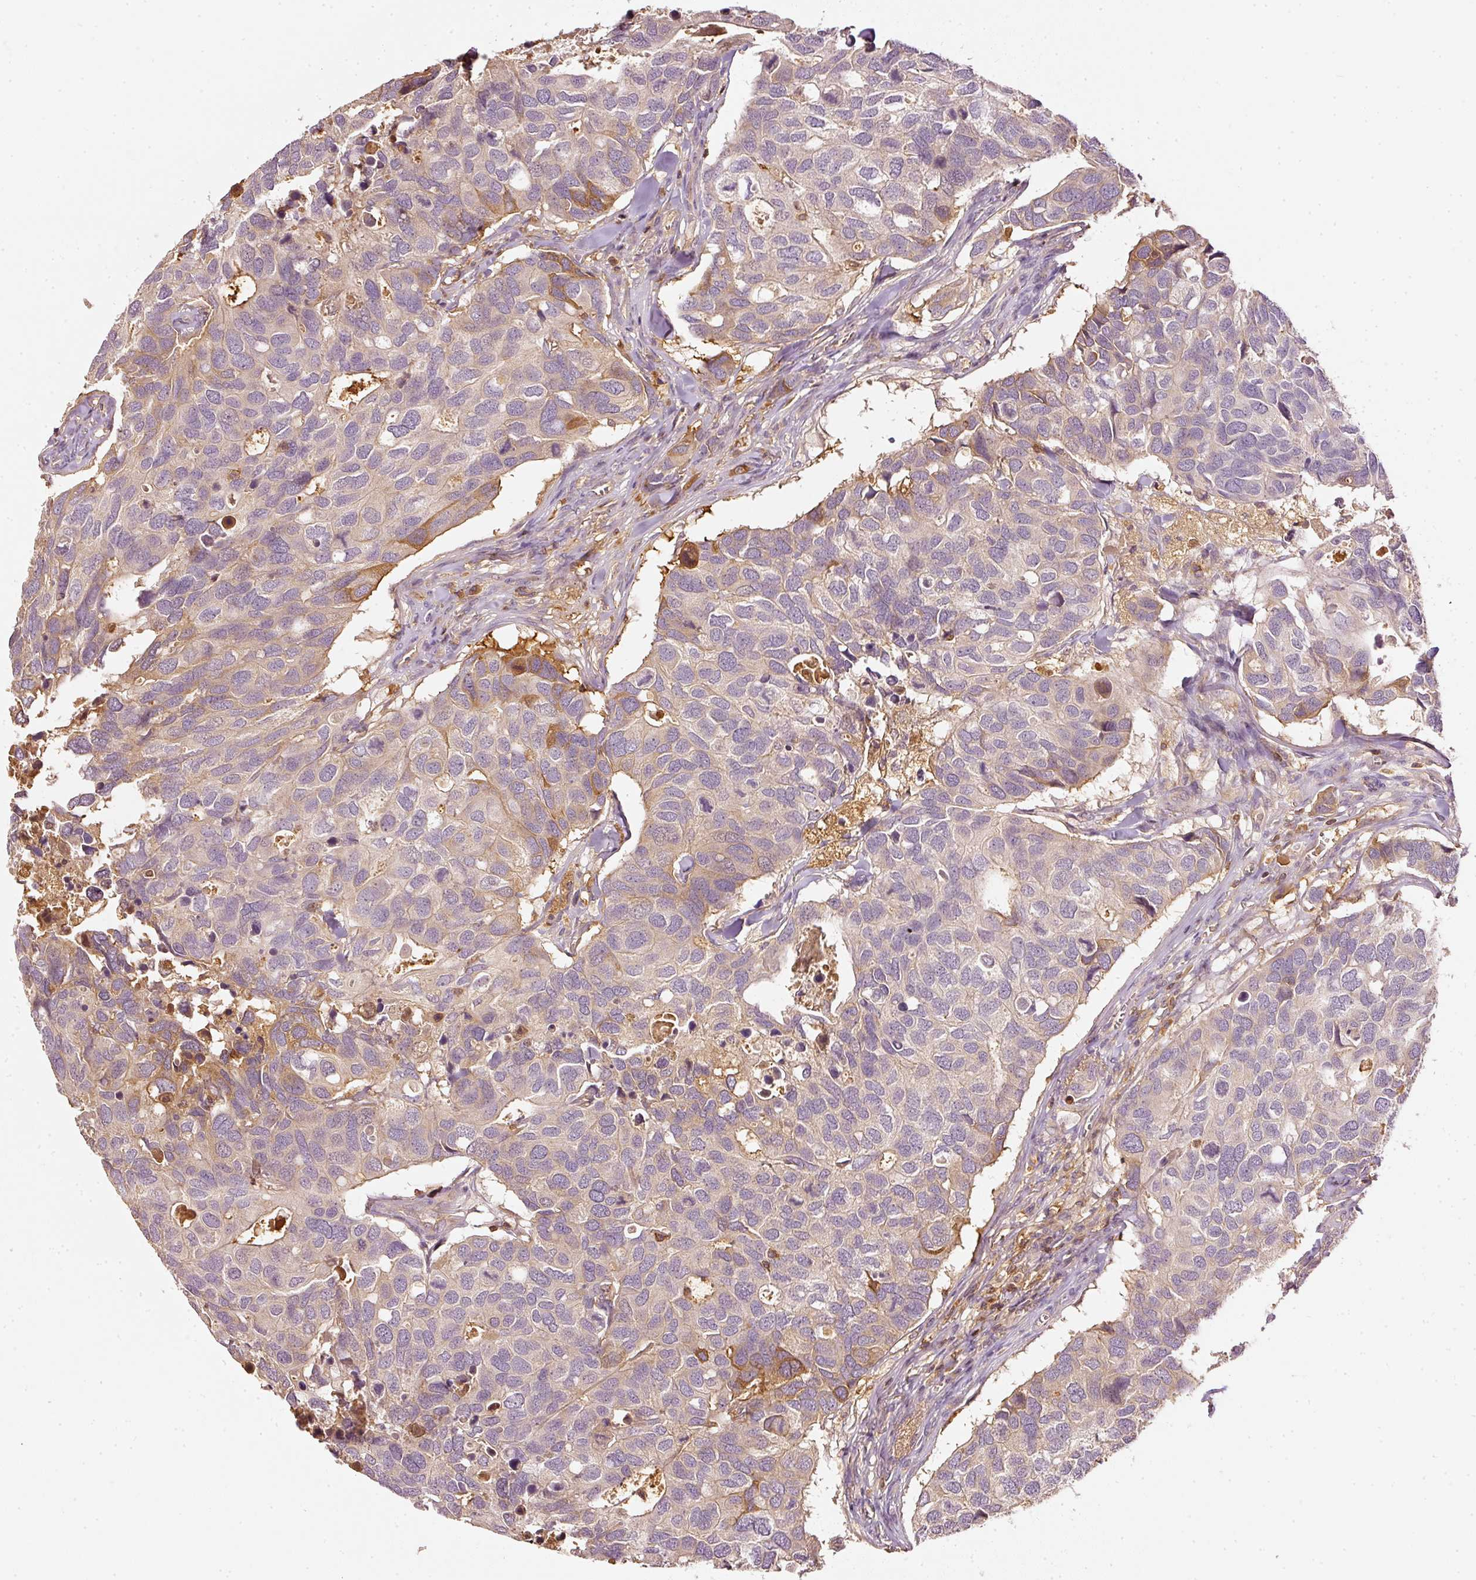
{"staining": {"intensity": "moderate", "quantity": "<25%", "location": "cytoplasmic/membranous"}, "tissue": "breast cancer", "cell_type": "Tumor cells", "image_type": "cancer", "snomed": [{"axis": "morphology", "description": "Duct carcinoma"}, {"axis": "topography", "description": "Breast"}], "caption": "Human breast cancer (infiltrating ductal carcinoma) stained with a brown dye displays moderate cytoplasmic/membranous positive positivity in approximately <25% of tumor cells.", "gene": "EVL", "patient": {"sex": "female", "age": 83}}